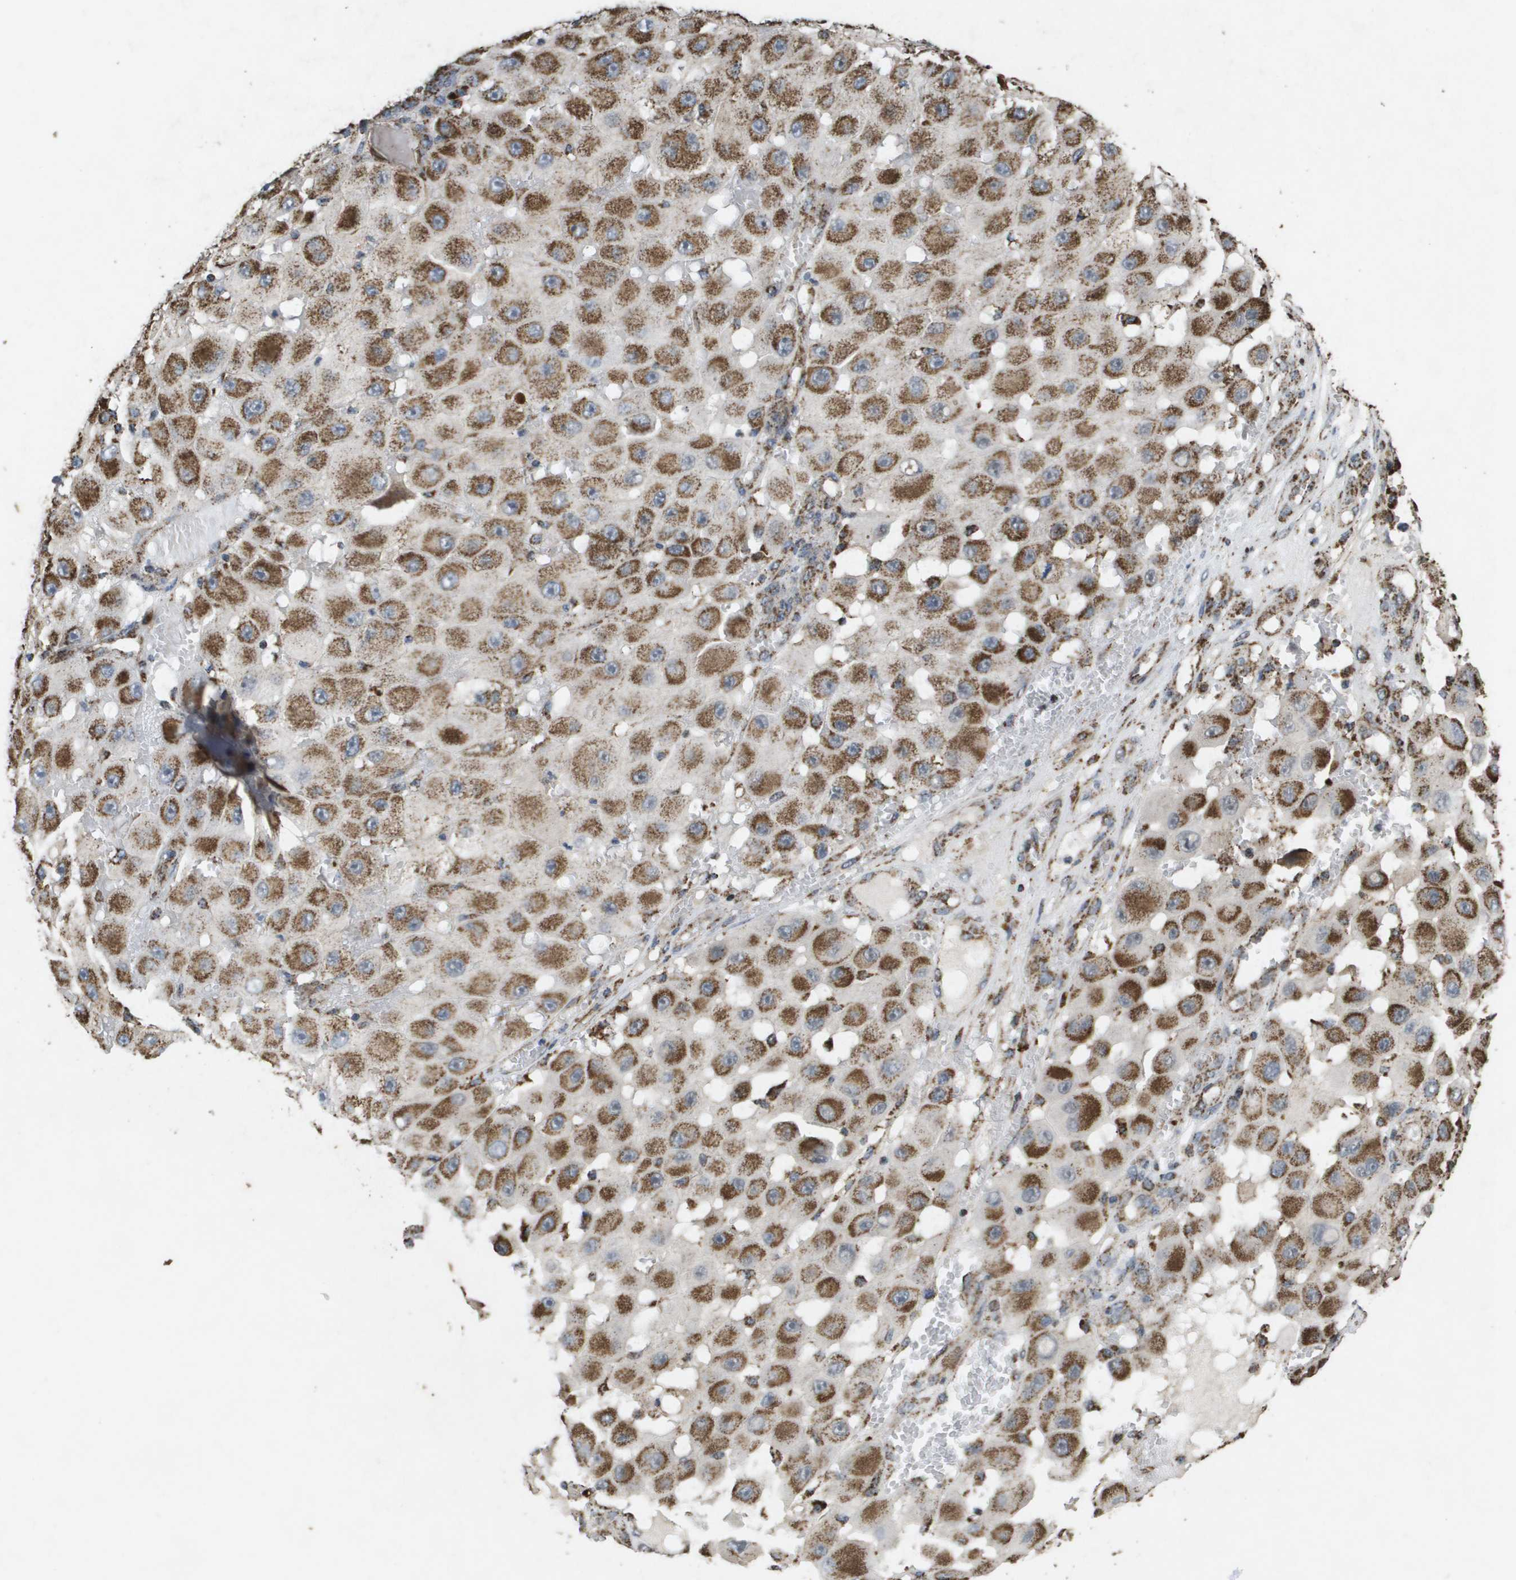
{"staining": {"intensity": "moderate", "quantity": ">75%", "location": "cytoplasmic/membranous"}, "tissue": "melanoma", "cell_type": "Tumor cells", "image_type": "cancer", "snomed": [{"axis": "morphology", "description": "Malignant melanoma, NOS"}, {"axis": "topography", "description": "Skin"}], "caption": "Human melanoma stained with a protein marker demonstrates moderate staining in tumor cells.", "gene": "HSPE1", "patient": {"sex": "female", "age": 81}}